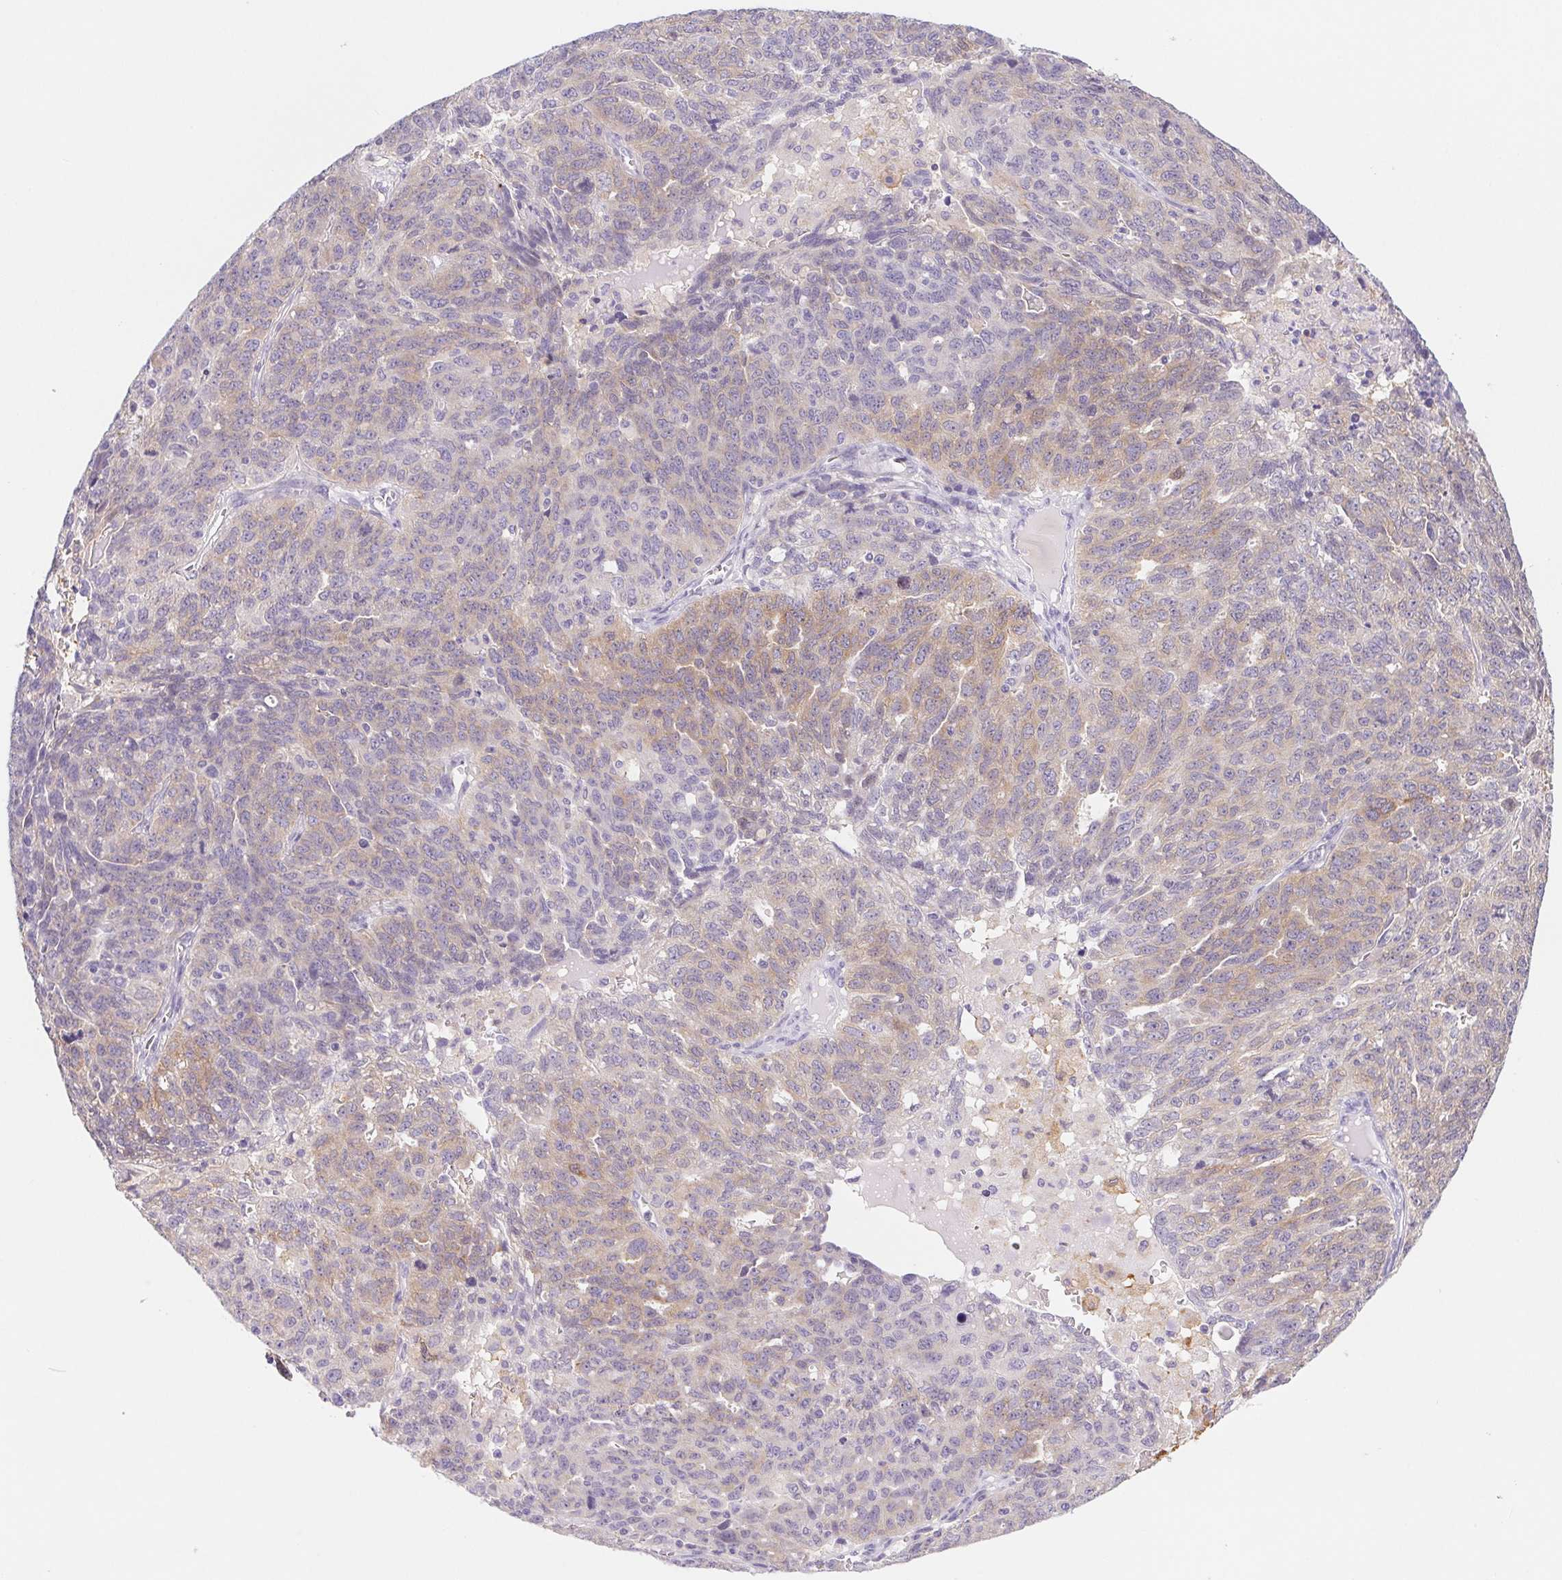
{"staining": {"intensity": "weak", "quantity": "25%-75%", "location": "cytoplasmic/membranous"}, "tissue": "ovarian cancer", "cell_type": "Tumor cells", "image_type": "cancer", "snomed": [{"axis": "morphology", "description": "Cystadenocarcinoma, serous, NOS"}, {"axis": "topography", "description": "Ovary"}], "caption": "About 25%-75% of tumor cells in human serous cystadenocarcinoma (ovarian) show weak cytoplasmic/membranous protein expression as visualized by brown immunohistochemical staining.", "gene": "DYNC2LI1", "patient": {"sex": "female", "age": 71}}